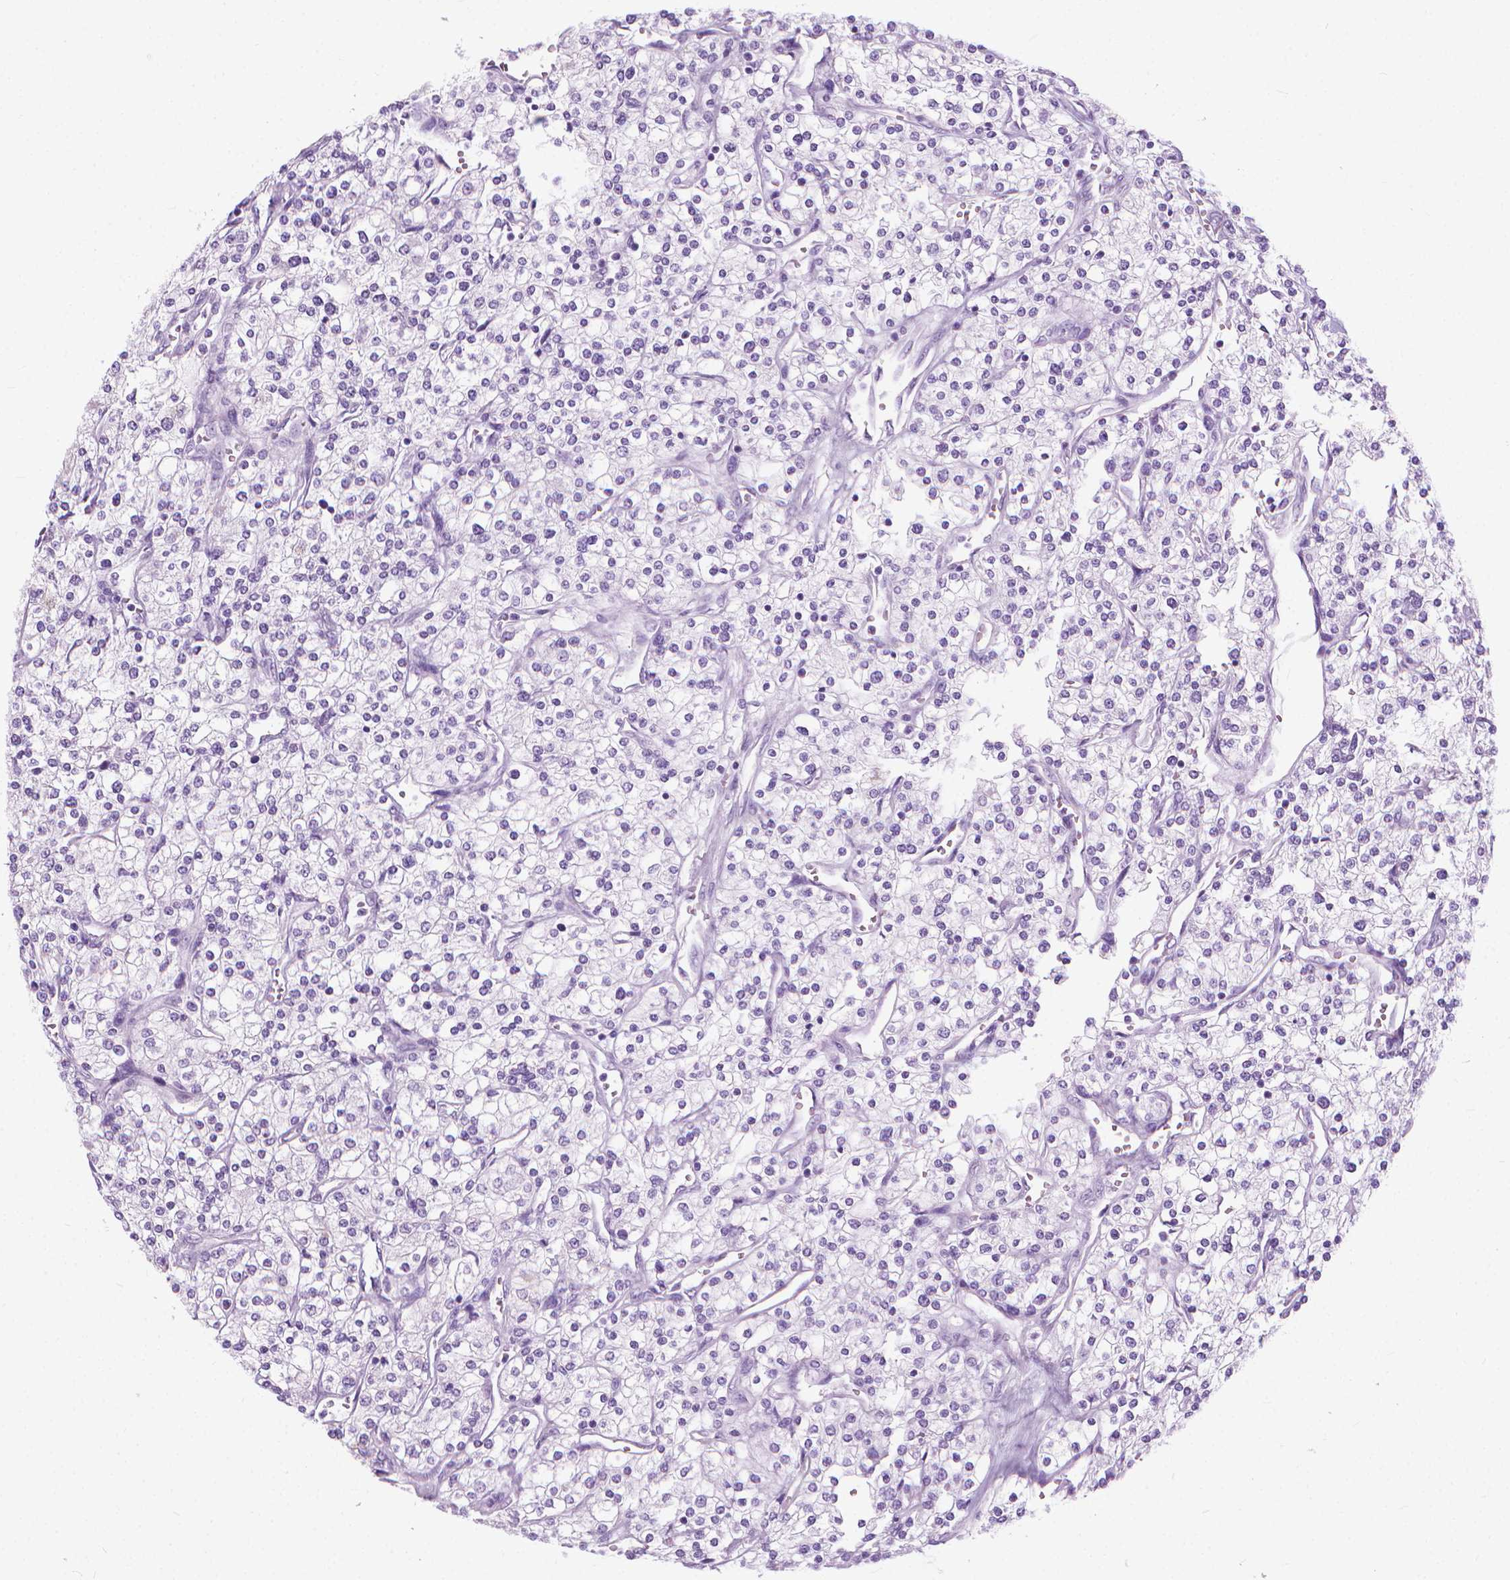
{"staining": {"intensity": "negative", "quantity": "none", "location": "none"}, "tissue": "renal cancer", "cell_type": "Tumor cells", "image_type": "cancer", "snomed": [{"axis": "morphology", "description": "Adenocarcinoma, NOS"}, {"axis": "topography", "description": "Kidney"}], "caption": "IHC micrograph of neoplastic tissue: human renal cancer (adenocarcinoma) stained with DAB demonstrates no significant protein staining in tumor cells. (Stains: DAB (3,3'-diaminobenzidine) immunohistochemistry (IHC) with hematoxylin counter stain, Microscopy: brightfield microscopy at high magnification).", "gene": "HTR2B", "patient": {"sex": "male", "age": 80}}